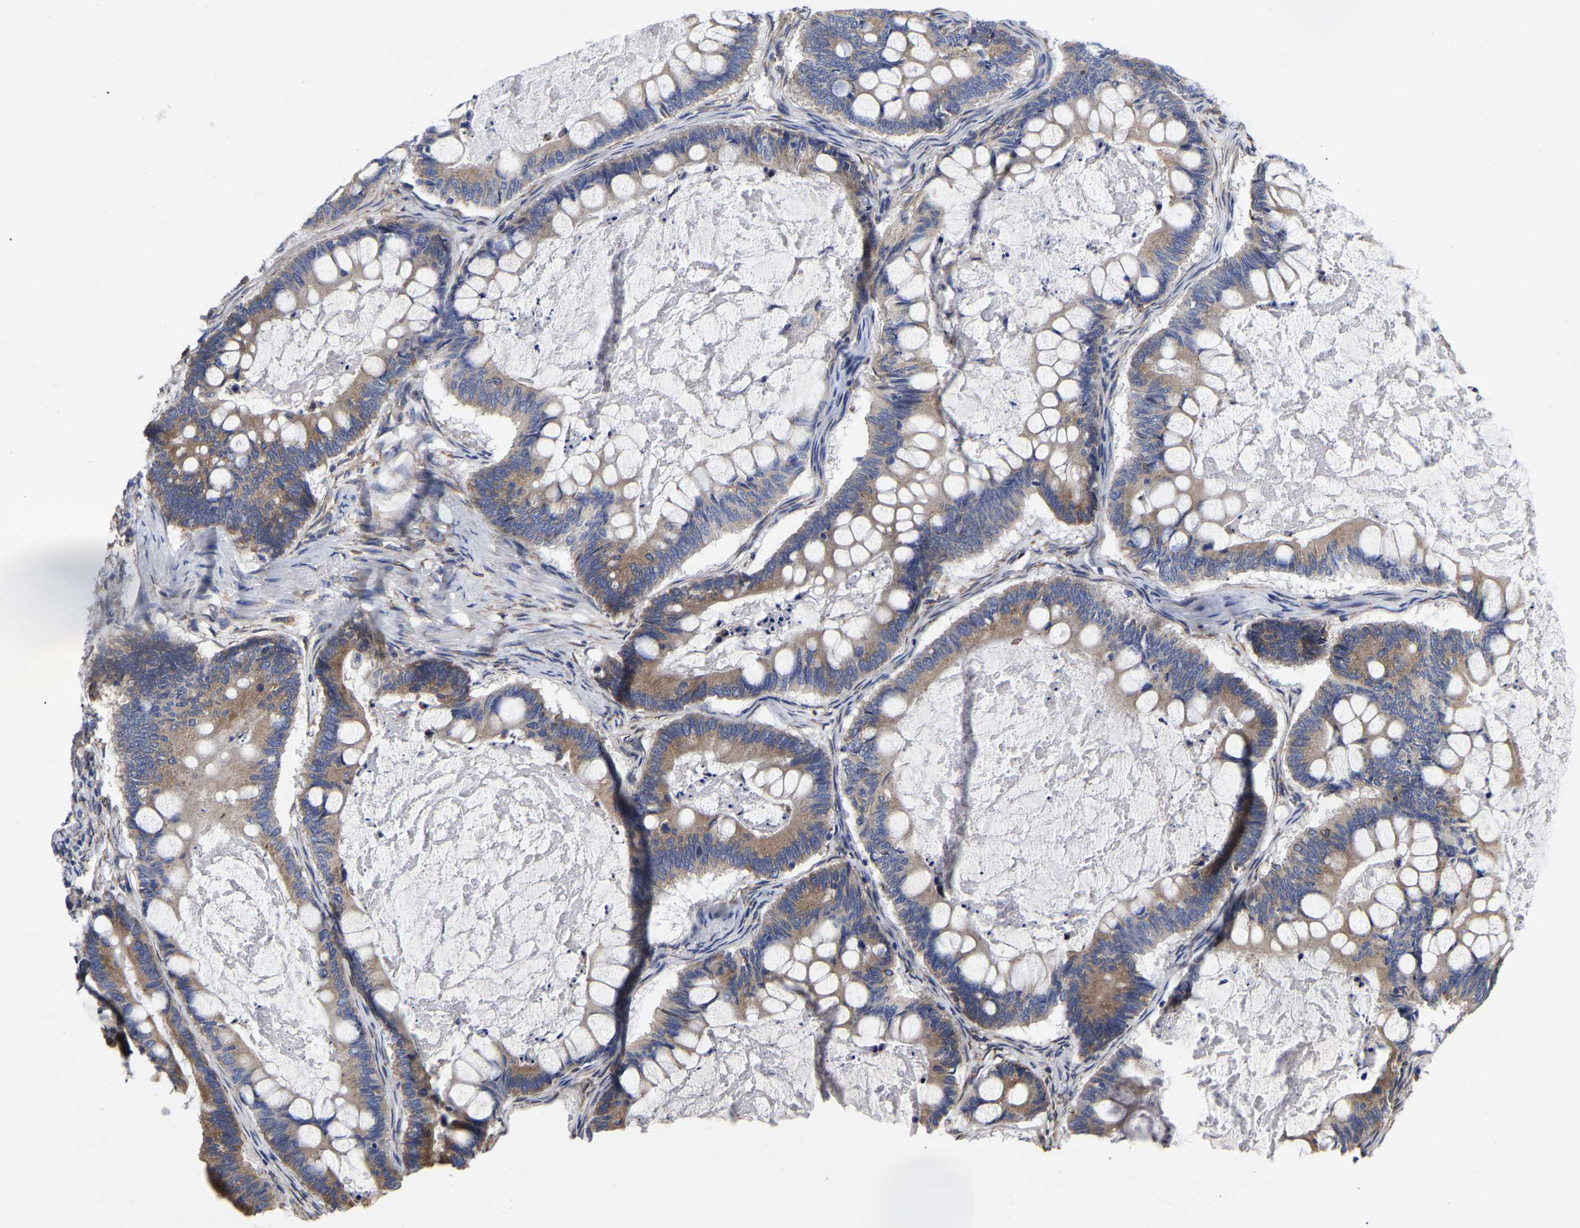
{"staining": {"intensity": "moderate", "quantity": ">75%", "location": "cytoplasmic/membranous"}, "tissue": "ovarian cancer", "cell_type": "Tumor cells", "image_type": "cancer", "snomed": [{"axis": "morphology", "description": "Cystadenocarcinoma, mucinous, NOS"}, {"axis": "topography", "description": "Ovary"}], "caption": "Immunohistochemistry of human mucinous cystadenocarcinoma (ovarian) displays medium levels of moderate cytoplasmic/membranous staining in about >75% of tumor cells.", "gene": "CFAP298", "patient": {"sex": "female", "age": 61}}